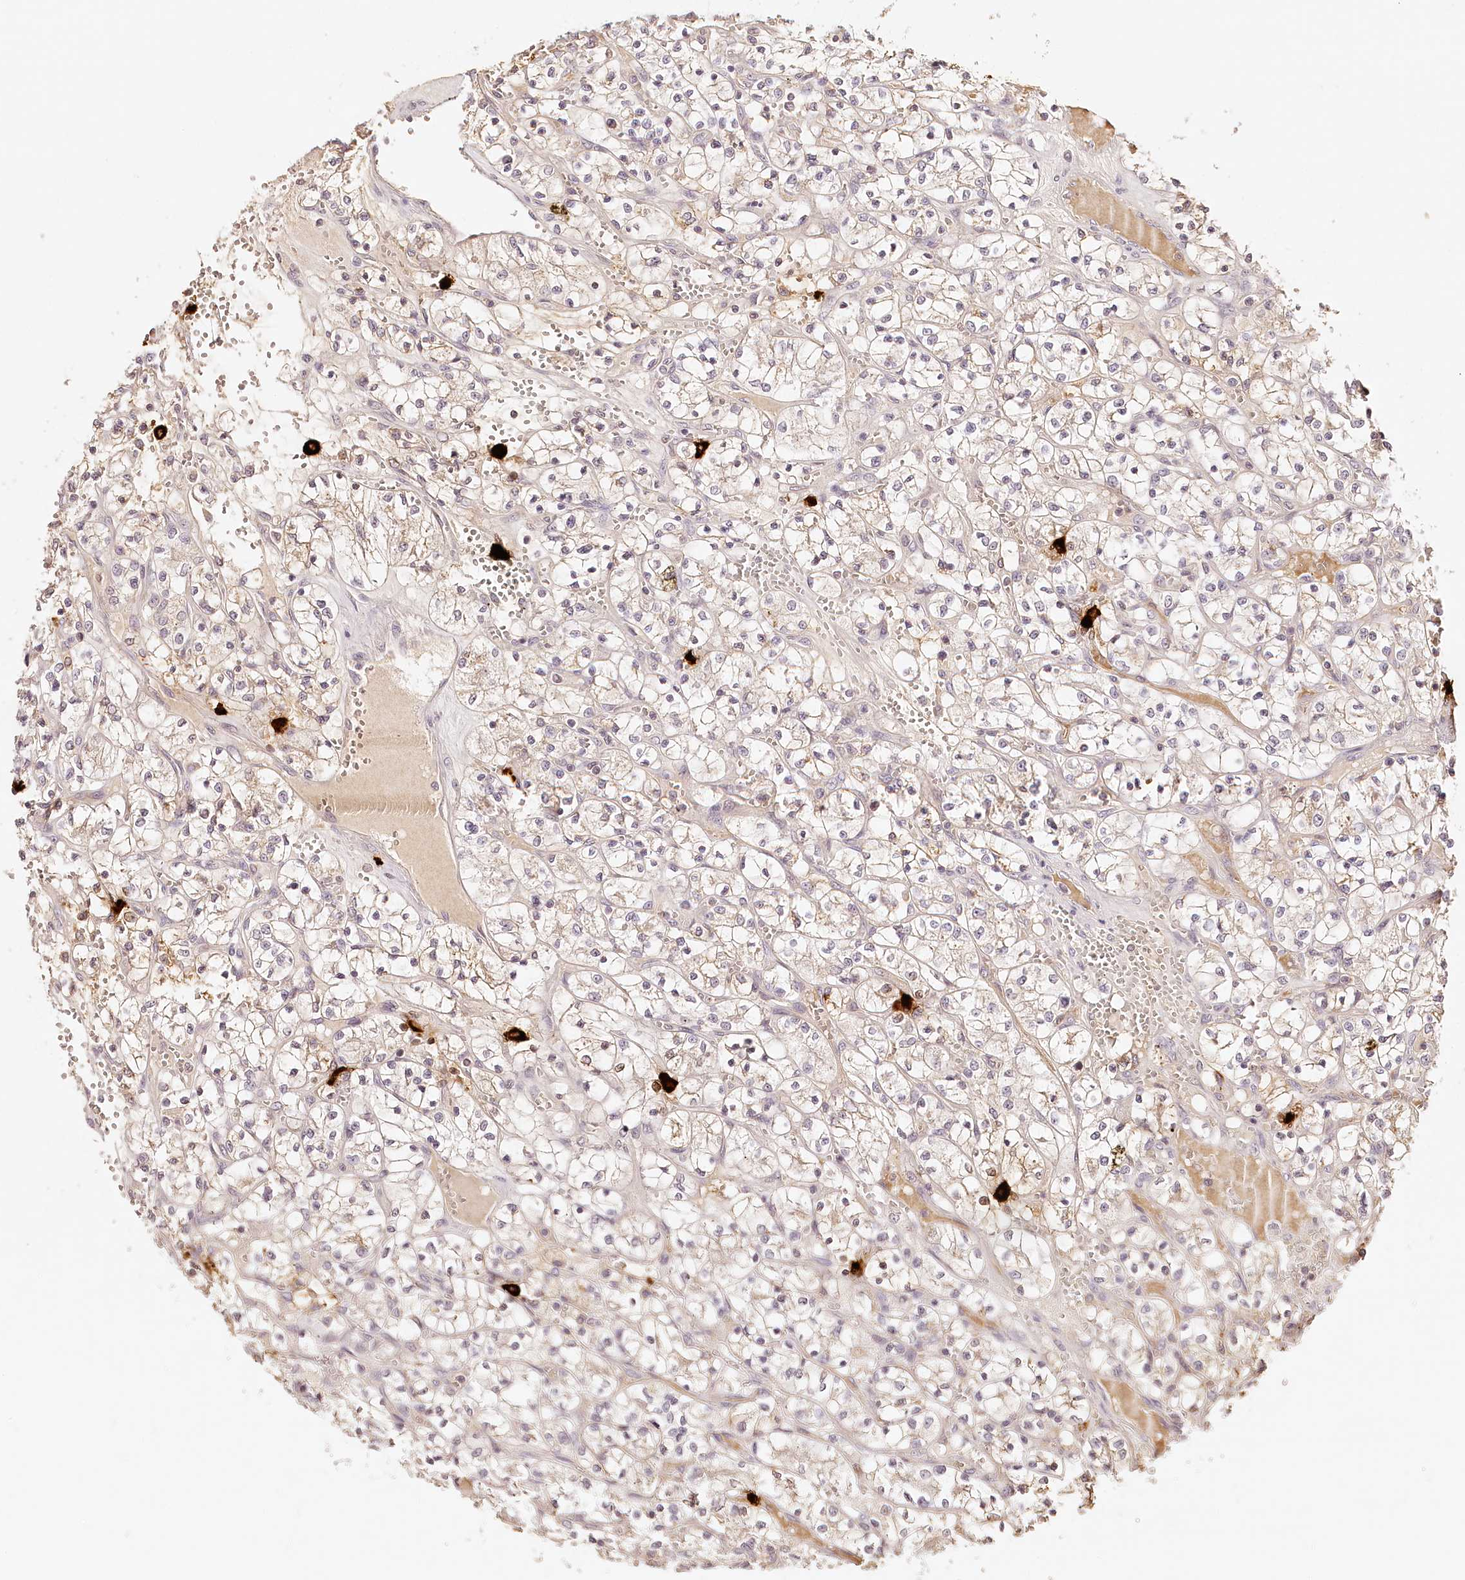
{"staining": {"intensity": "negative", "quantity": "none", "location": "none"}, "tissue": "renal cancer", "cell_type": "Tumor cells", "image_type": "cancer", "snomed": [{"axis": "morphology", "description": "Adenocarcinoma, NOS"}, {"axis": "topography", "description": "Kidney"}], "caption": "DAB immunohistochemical staining of adenocarcinoma (renal) exhibits no significant positivity in tumor cells. Brightfield microscopy of immunohistochemistry (IHC) stained with DAB (brown) and hematoxylin (blue), captured at high magnification.", "gene": "SYNGR1", "patient": {"sex": "female", "age": 69}}